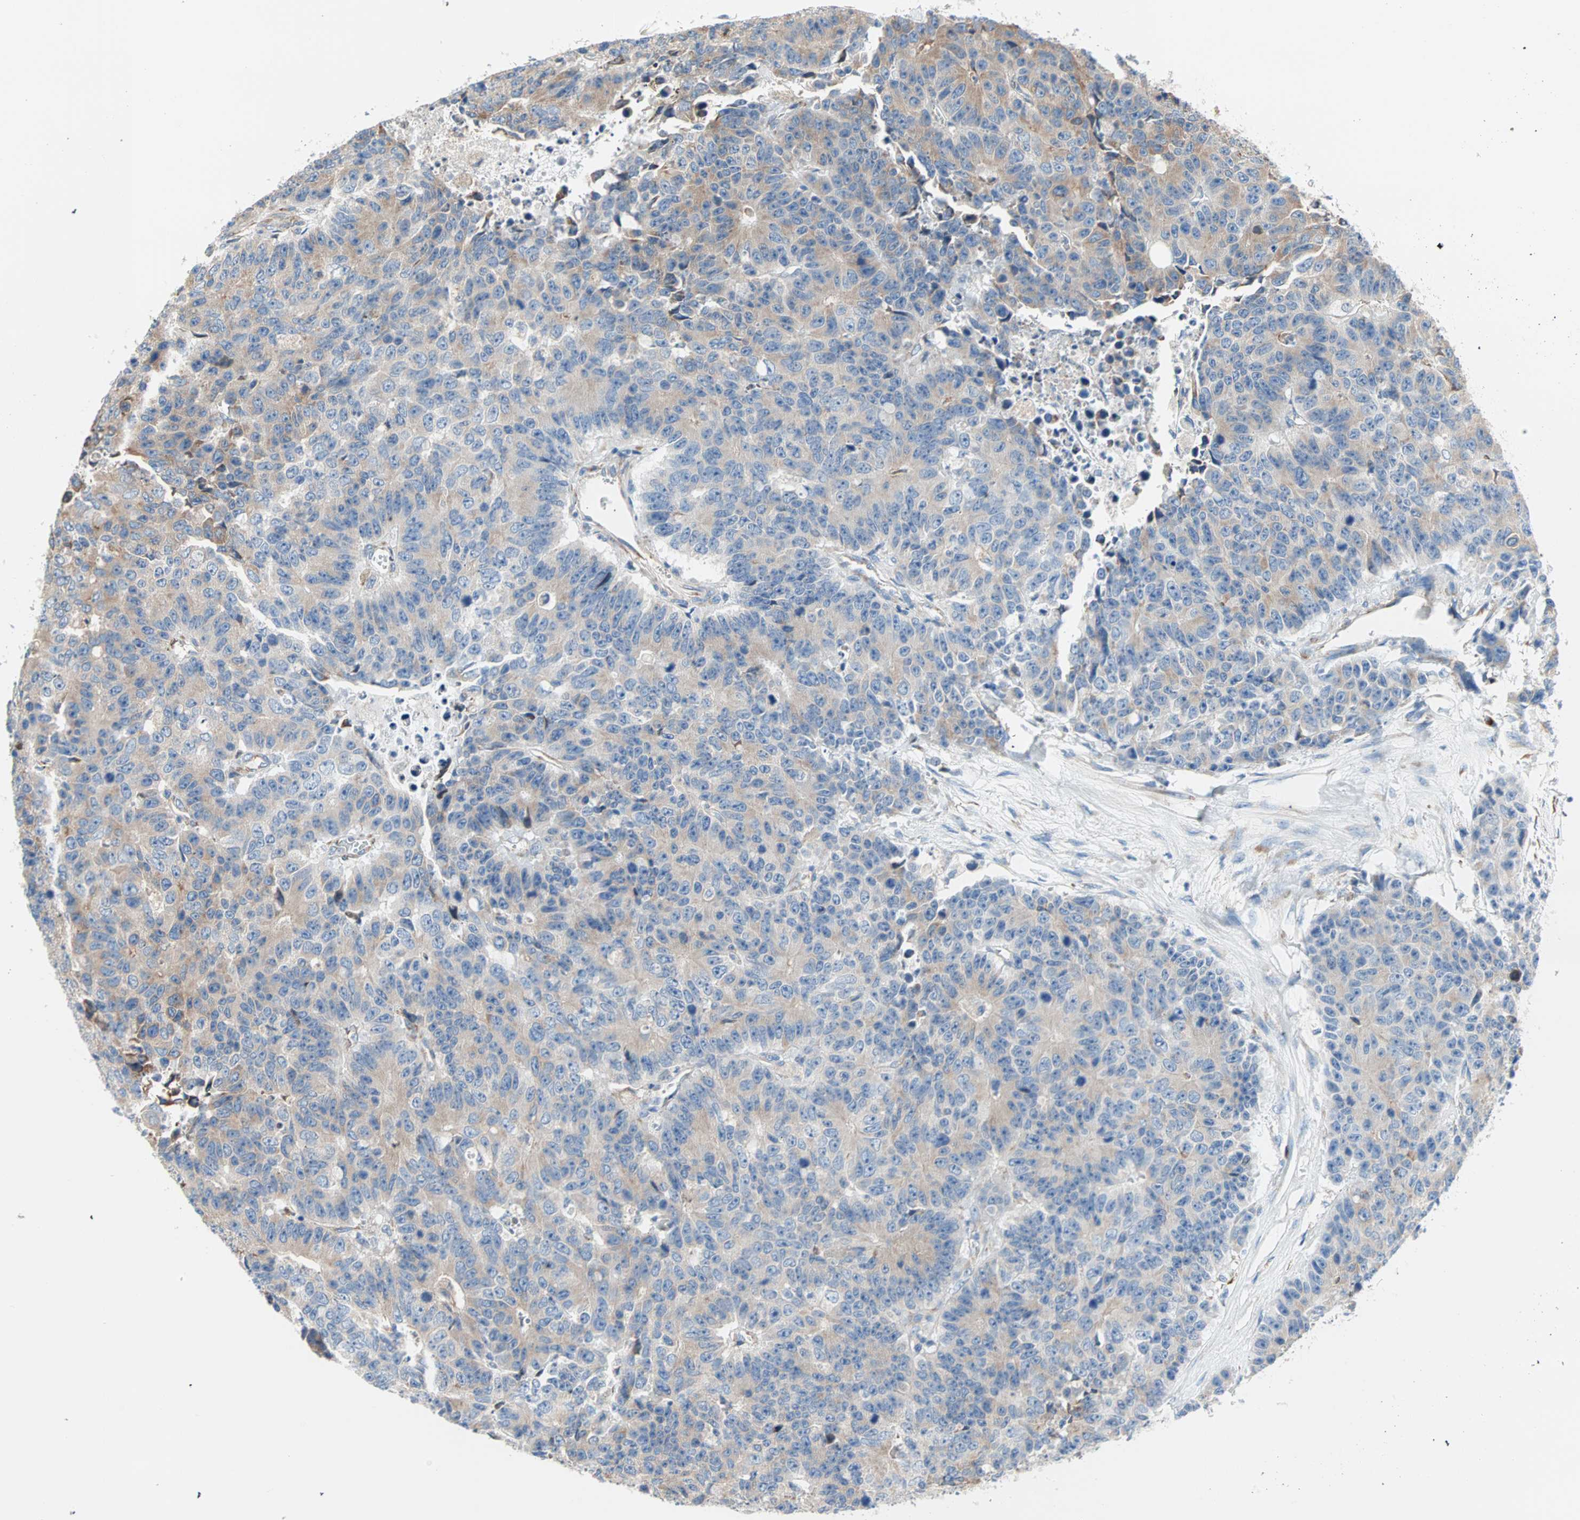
{"staining": {"intensity": "weak", "quantity": ">75%", "location": "cytoplasmic/membranous"}, "tissue": "colorectal cancer", "cell_type": "Tumor cells", "image_type": "cancer", "snomed": [{"axis": "morphology", "description": "Adenocarcinoma, NOS"}, {"axis": "topography", "description": "Colon"}], "caption": "Immunohistochemistry (IHC) histopathology image of human adenocarcinoma (colorectal) stained for a protein (brown), which demonstrates low levels of weak cytoplasmic/membranous staining in about >75% of tumor cells.", "gene": "PLCXD1", "patient": {"sex": "female", "age": 86}}